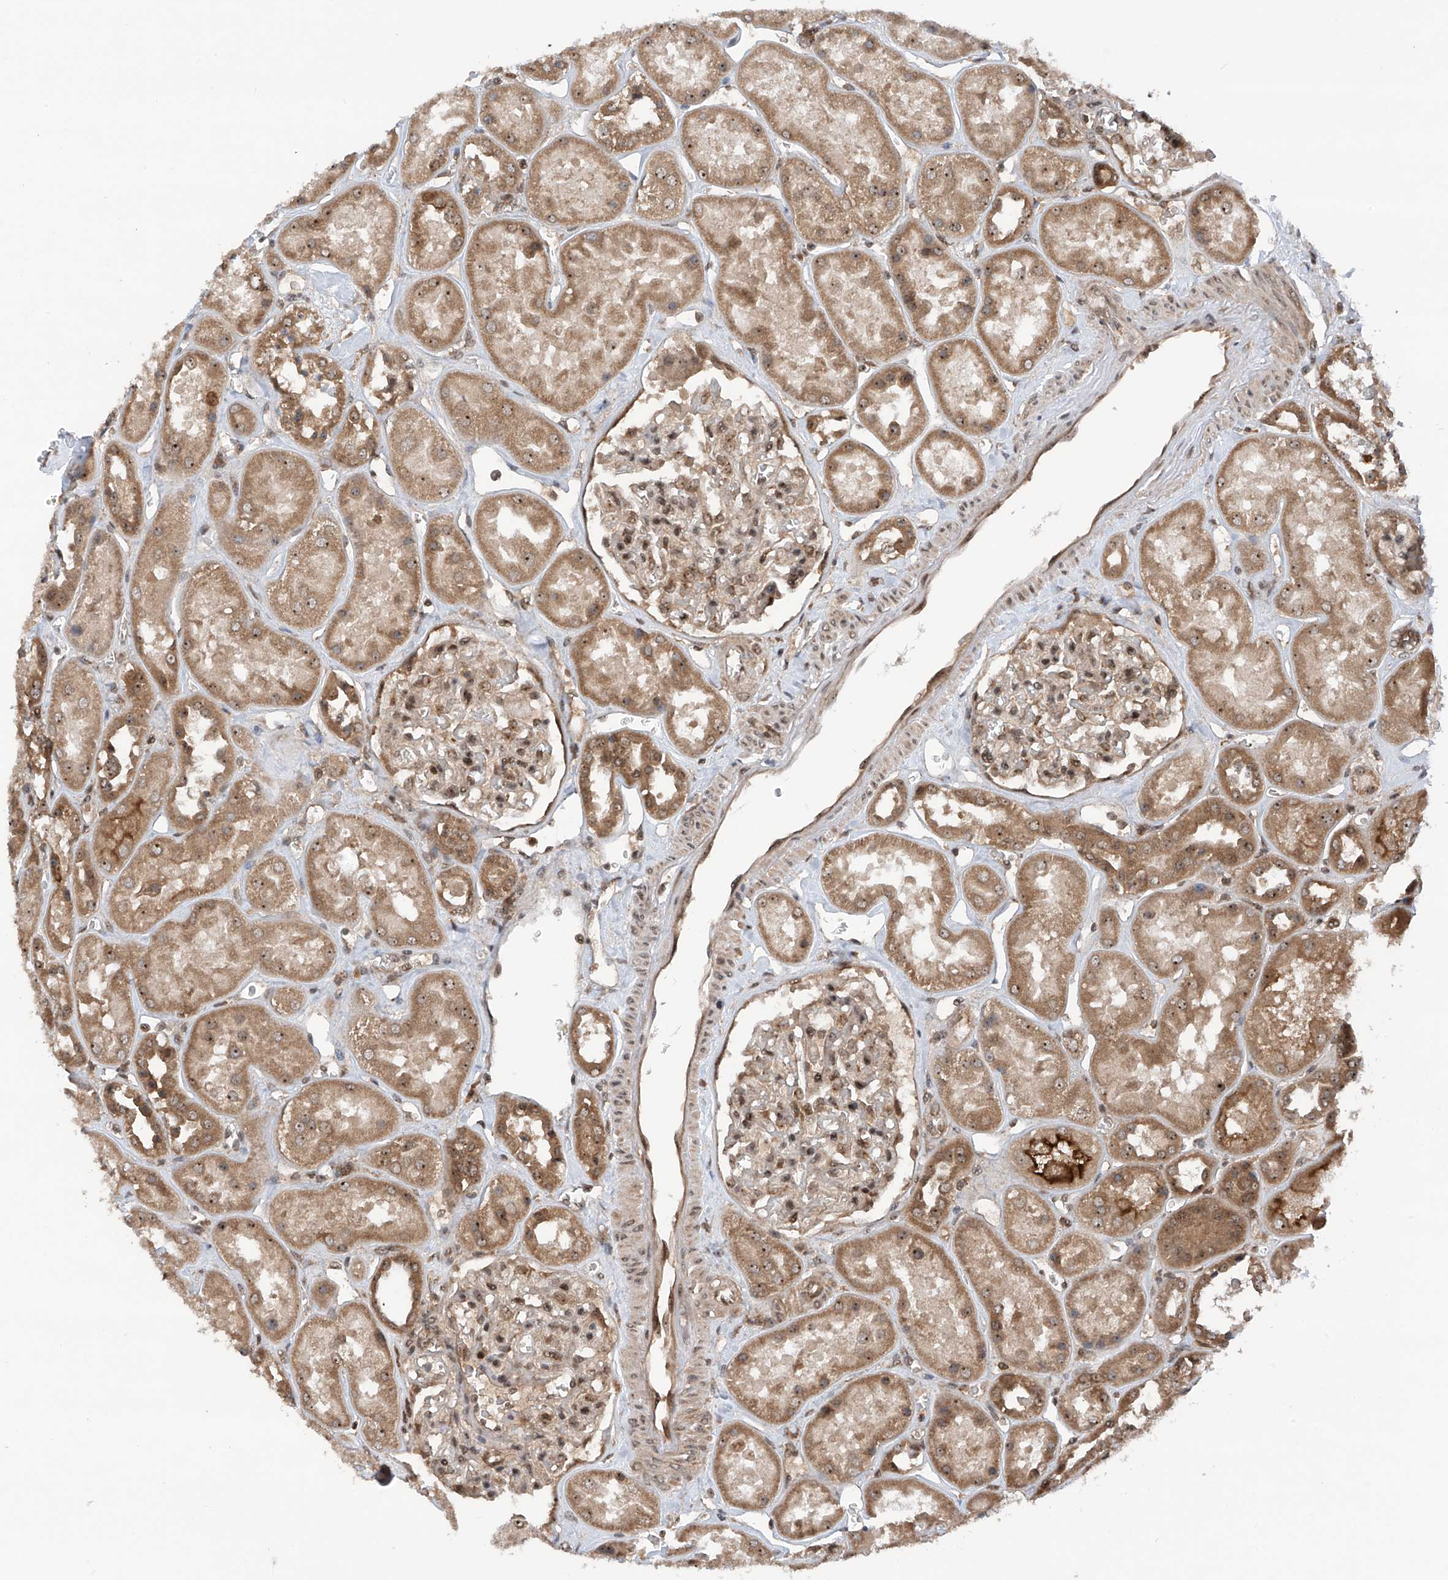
{"staining": {"intensity": "weak", "quantity": "25%-75%", "location": "nuclear"}, "tissue": "kidney", "cell_type": "Cells in glomeruli", "image_type": "normal", "snomed": [{"axis": "morphology", "description": "Normal tissue, NOS"}, {"axis": "topography", "description": "Kidney"}], "caption": "The photomicrograph exhibits immunohistochemical staining of benign kidney. There is weak nuclear positivity is present in about 25%-75% of cells in glomeruli. (Stains: DAB (3,3'-diaminobenzidine) in brown, nuclei in blue, Microscopy: brightfield microscopy at high magnification).", "gene": "C1orf131", "patient": {"sex": "male", "age": 70}}